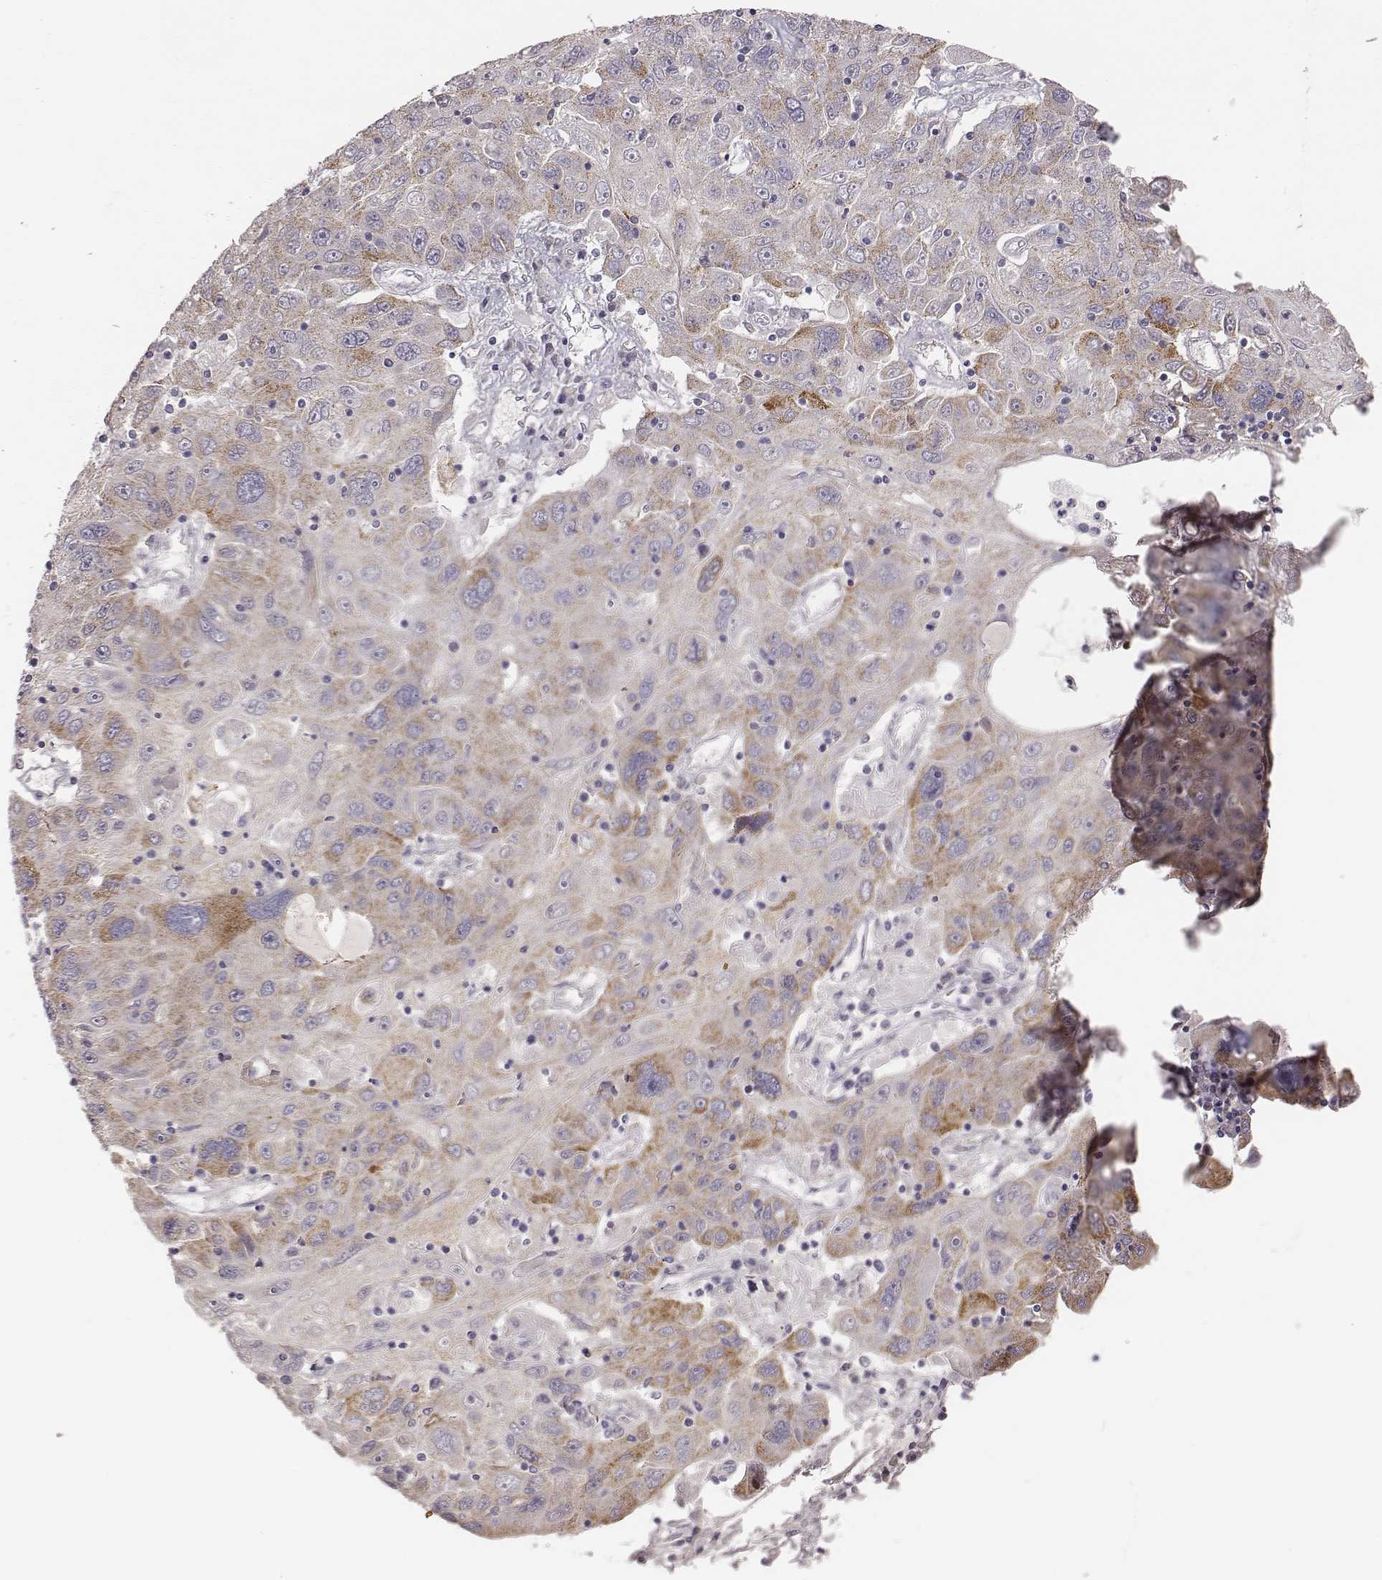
{"staining": {"intensity": "weak", "quantity": "25%-75%", "location": "cytoplasmic/membranous"}, "tissue": "stomach cancer", "cell_type": "Tumor cells", "image_type": "cancer", "snomed": [{"axis": "morphology", "description": "Adenocarcinoma, NOS"}, {"axis": "topography", "description": "Stomach"}], "caption": "A micrograph showing weak cytoplasmic/membranous positivity in about 25%-75% of tumor cells in stomach adenocarcinoma, as visualized by brown immunohistochemical staining.", "gene": "ABCD3", "patient": {"sex": "male", "age": 56}}